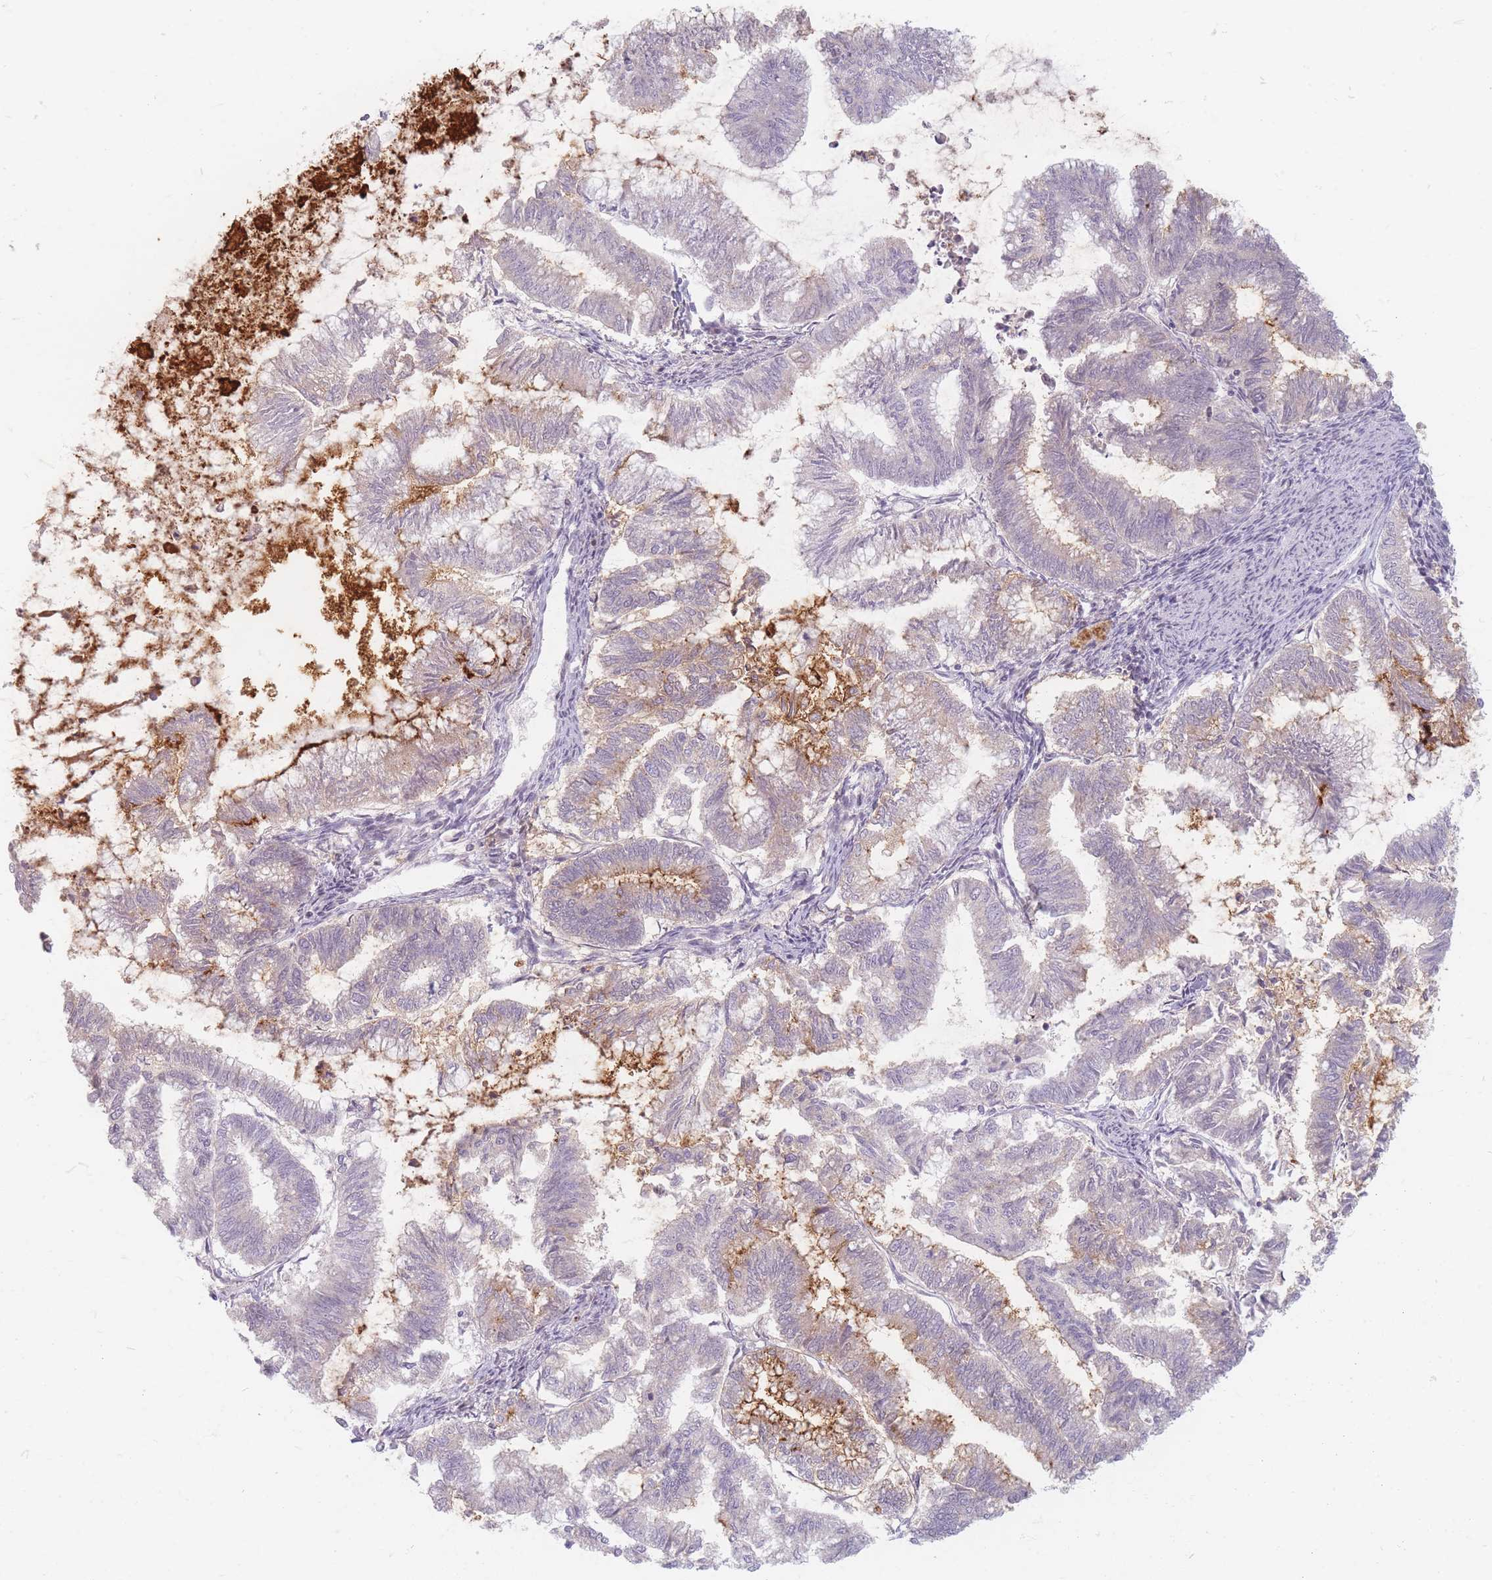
{"staining": {"intensity": "negative", "quantity": "none", "location": "none"}, "tissue": "endometrial cancer", "cell_type": "Tumor cells", "image_type": "cancer", "snomed": [{"axis": "morphology", "description": "Adenocarcinoma, NOS"}, {"axis": "topography", "description": "Endometrium"}], "caption": "A micrograph of human endometrial cancer is negative for staining in tumor cells.", "gene": "CHCHD7", "patient": {"sex": "female", "age": 79}}